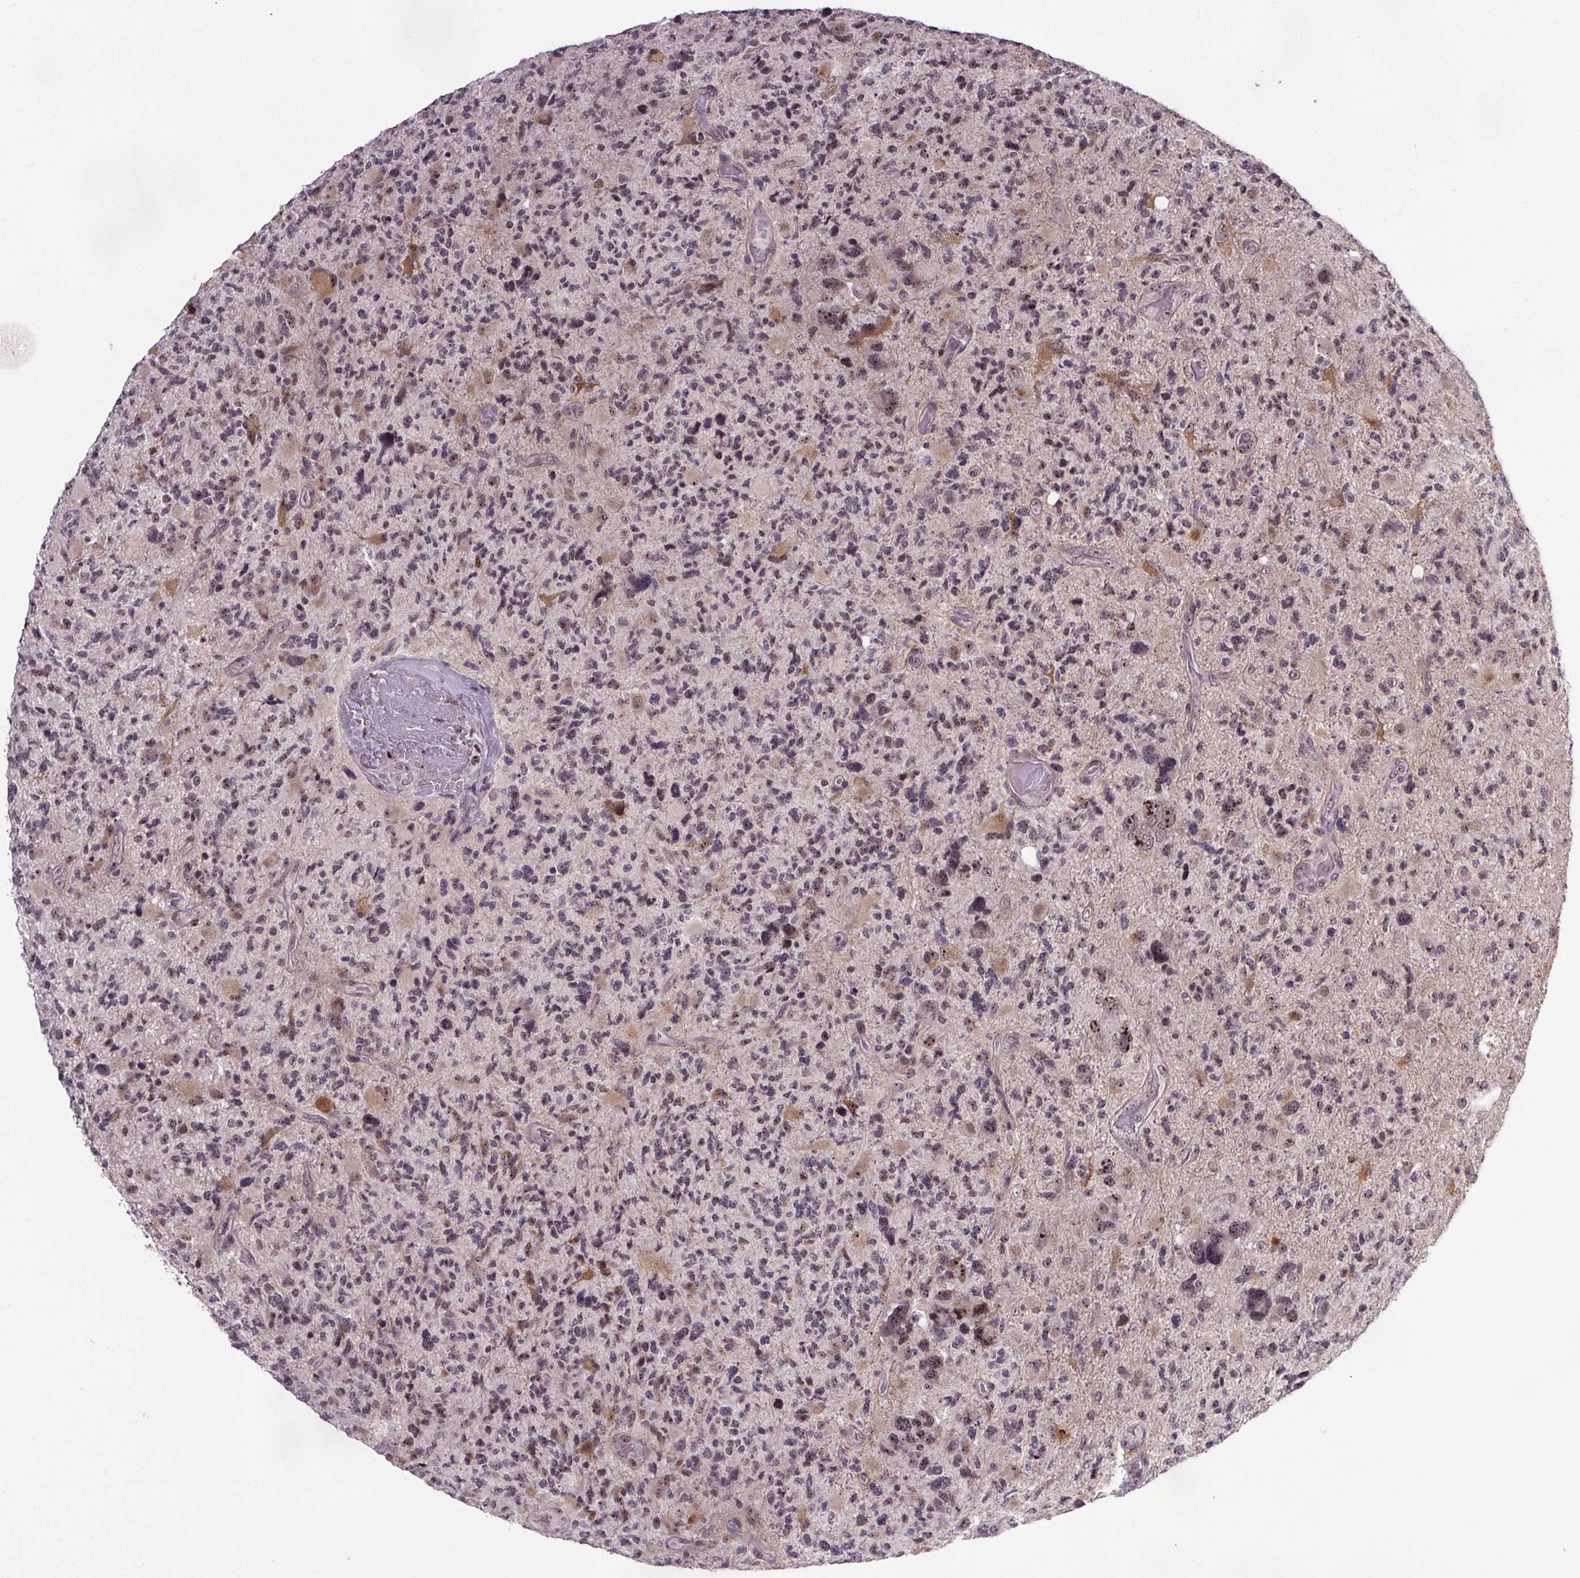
{"staining": {"intensity": "weak", "quantity": "25%-75%", "location": "nuclear"}, "tissue": "glioma", "cell_type": "Tumor cells", "image_type": "cancer", "snomed": [{"axis": "morphology", "description": "Glioma, malignant, High grade"}, {"axis": "topography", "description": "Brain"}], "caption": "Immunohistochemistry (IHC) image of human malignant high-grade glioma stained for a protein (brown), which exhibits low levels of weak nuclear staining in about 25%-75% of tumor cells.", "gene": "ATMIN", "patient": {"sex": "female", "age": 71}}